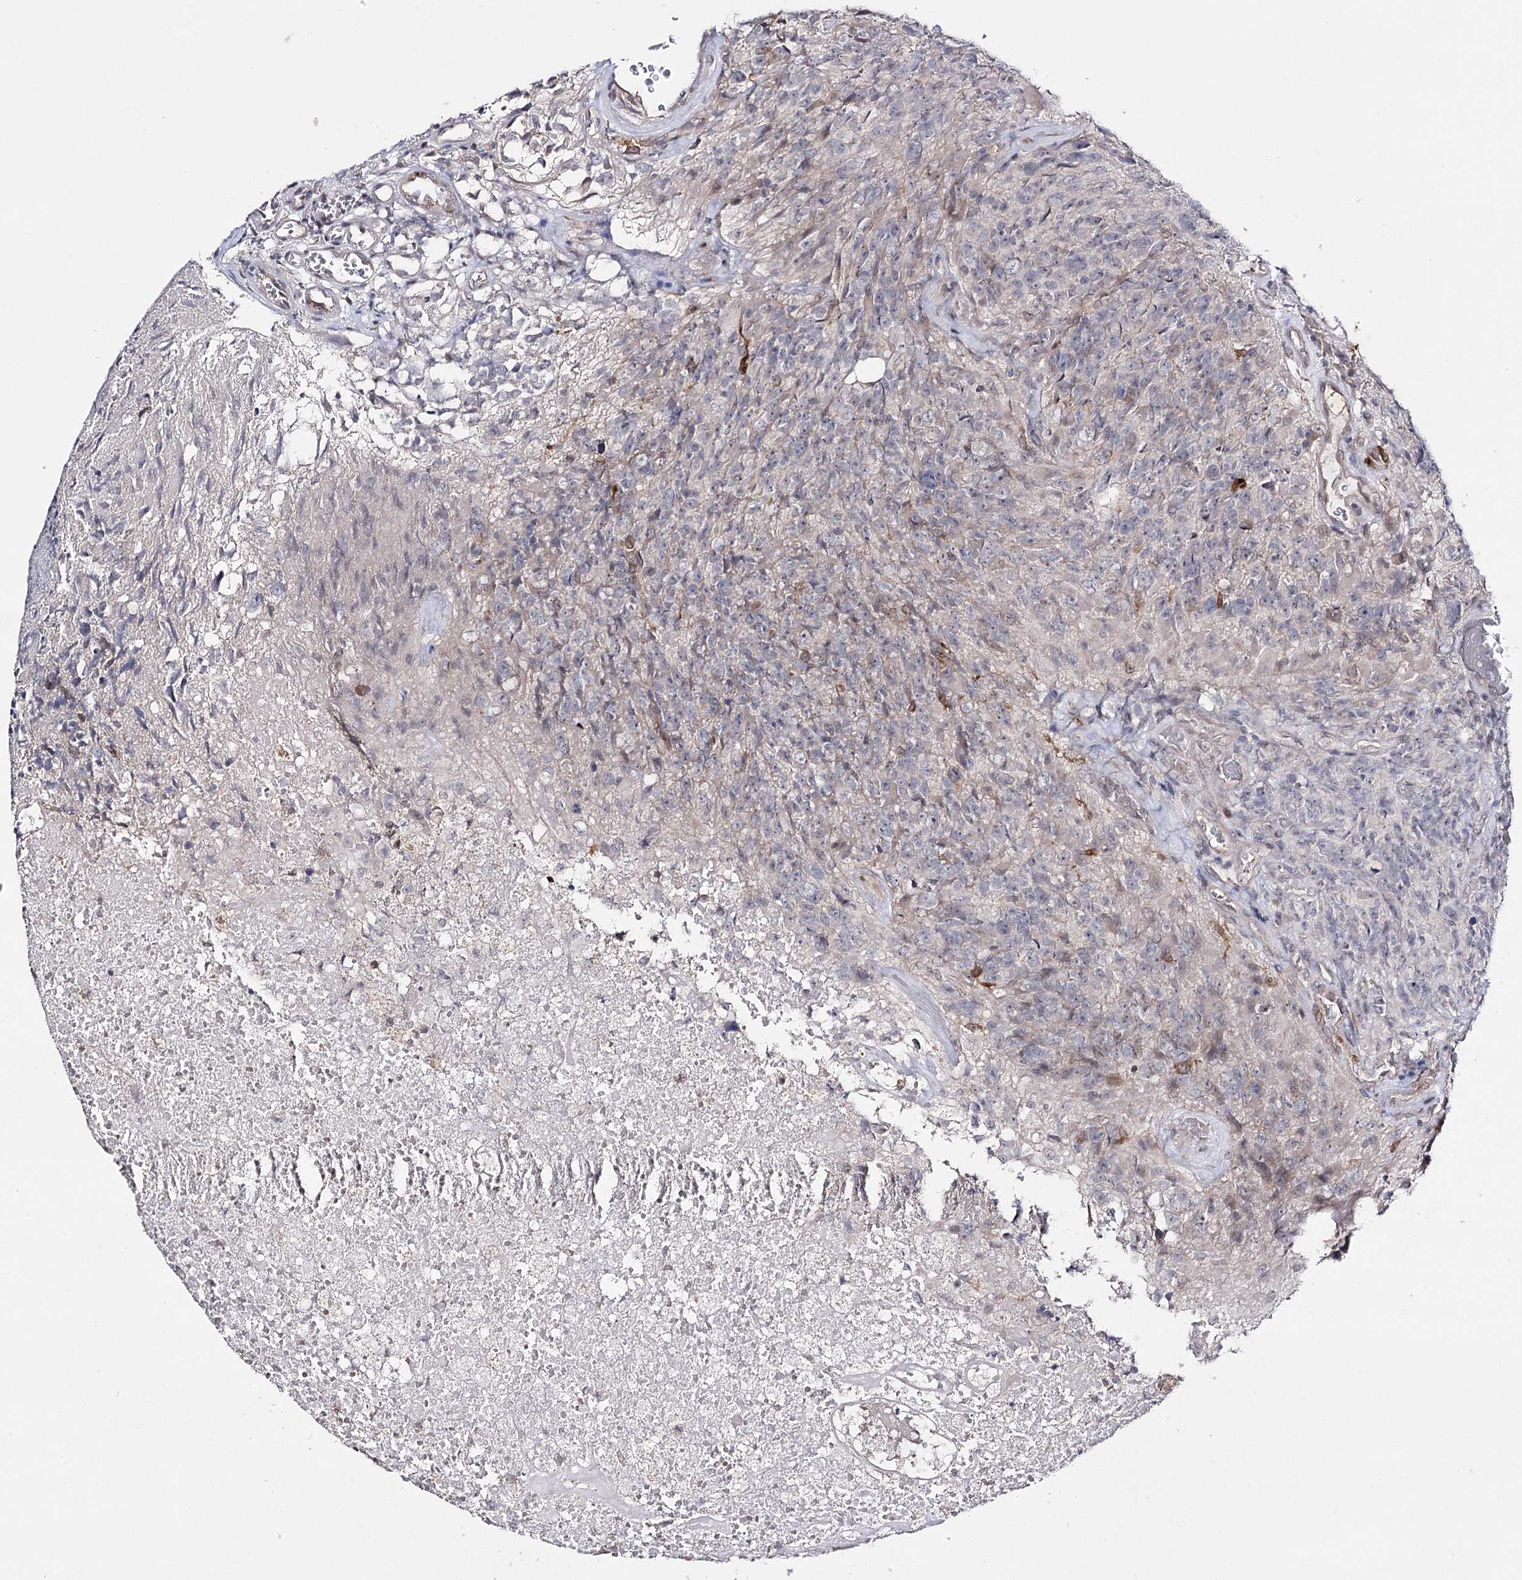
{"staining": {"intensity": "negative", "quantity": "none", "location": "none"}, "tissue": "glioma", "cell_type": "Tumor cells", "image_type": "cancer", "snomed": [{"axis": "morphology", "description": "Glioma, malignant, High grade"}, {"axis": "topography", "description": "Brain"}], "caption": "IHC histopathology image of malignant glioma (high-grade) stained for a protein (brown), which demonstrates no expression in tumor cells.", "gene": "HSD11B2", "patient": {"sex": "male", "age": 76}}